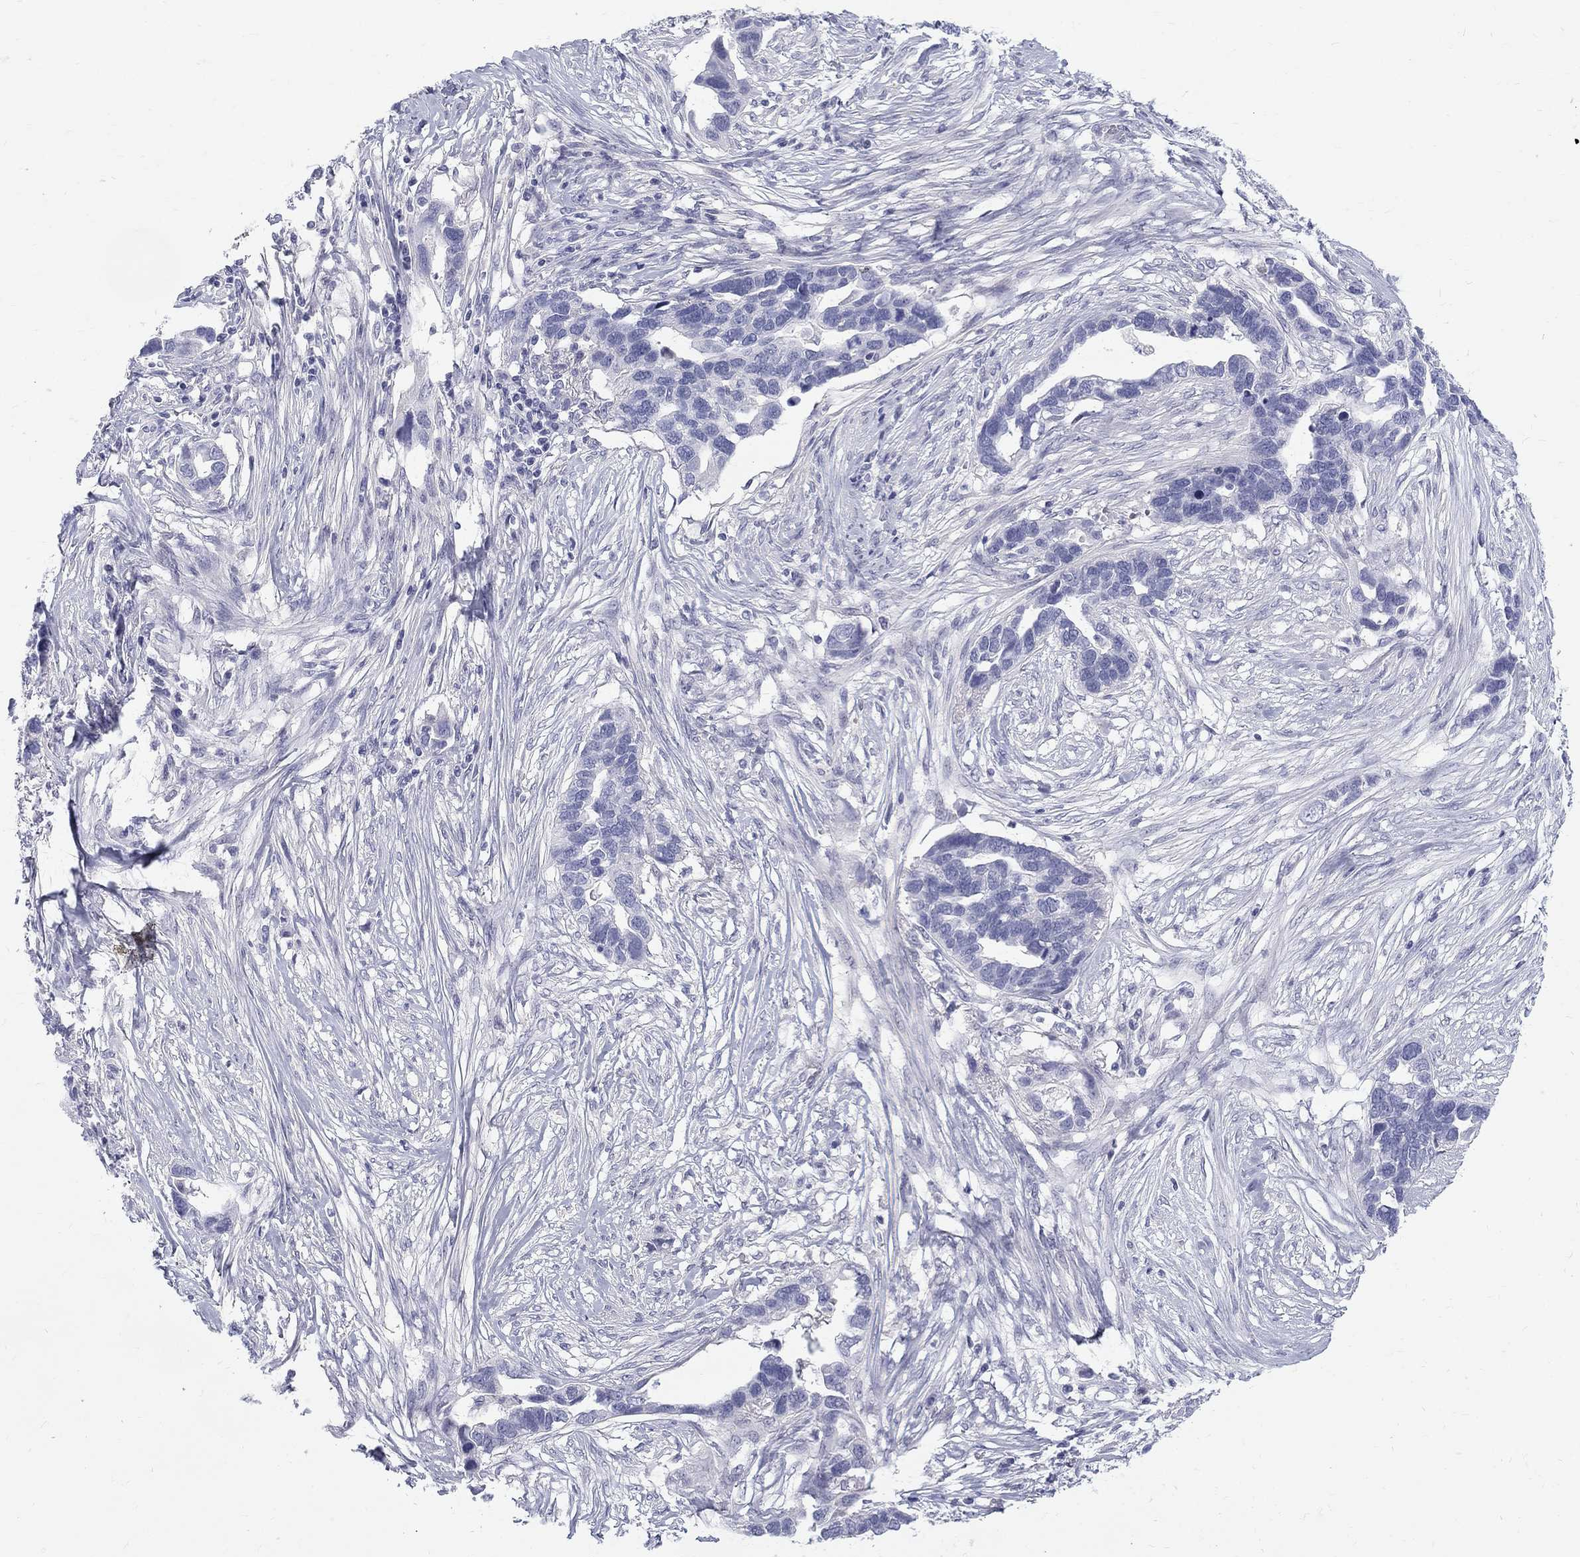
{"staining": {"intensity": "negative", "quantity": "none", "location": "none"}, "tissue": "ovarian cancer", "cell_type": "Tumor cells", "image_type": "cancer", "snomed": [{"axis": "morphology", "description": "Cystadenocarcinoma, serous, NOS"}, {"axis": "topography", "description": "Ovary"}], "caption": "Serous cystadenocarcinoma (ovarian) was stained to show a protein in brown. There is no significant staining in tumor cells. (Immunohistochemistry, brightfield microscopy, high magnification).", "gene": "MAGEB6", "patient": {"sex": "female", "age": 54}}